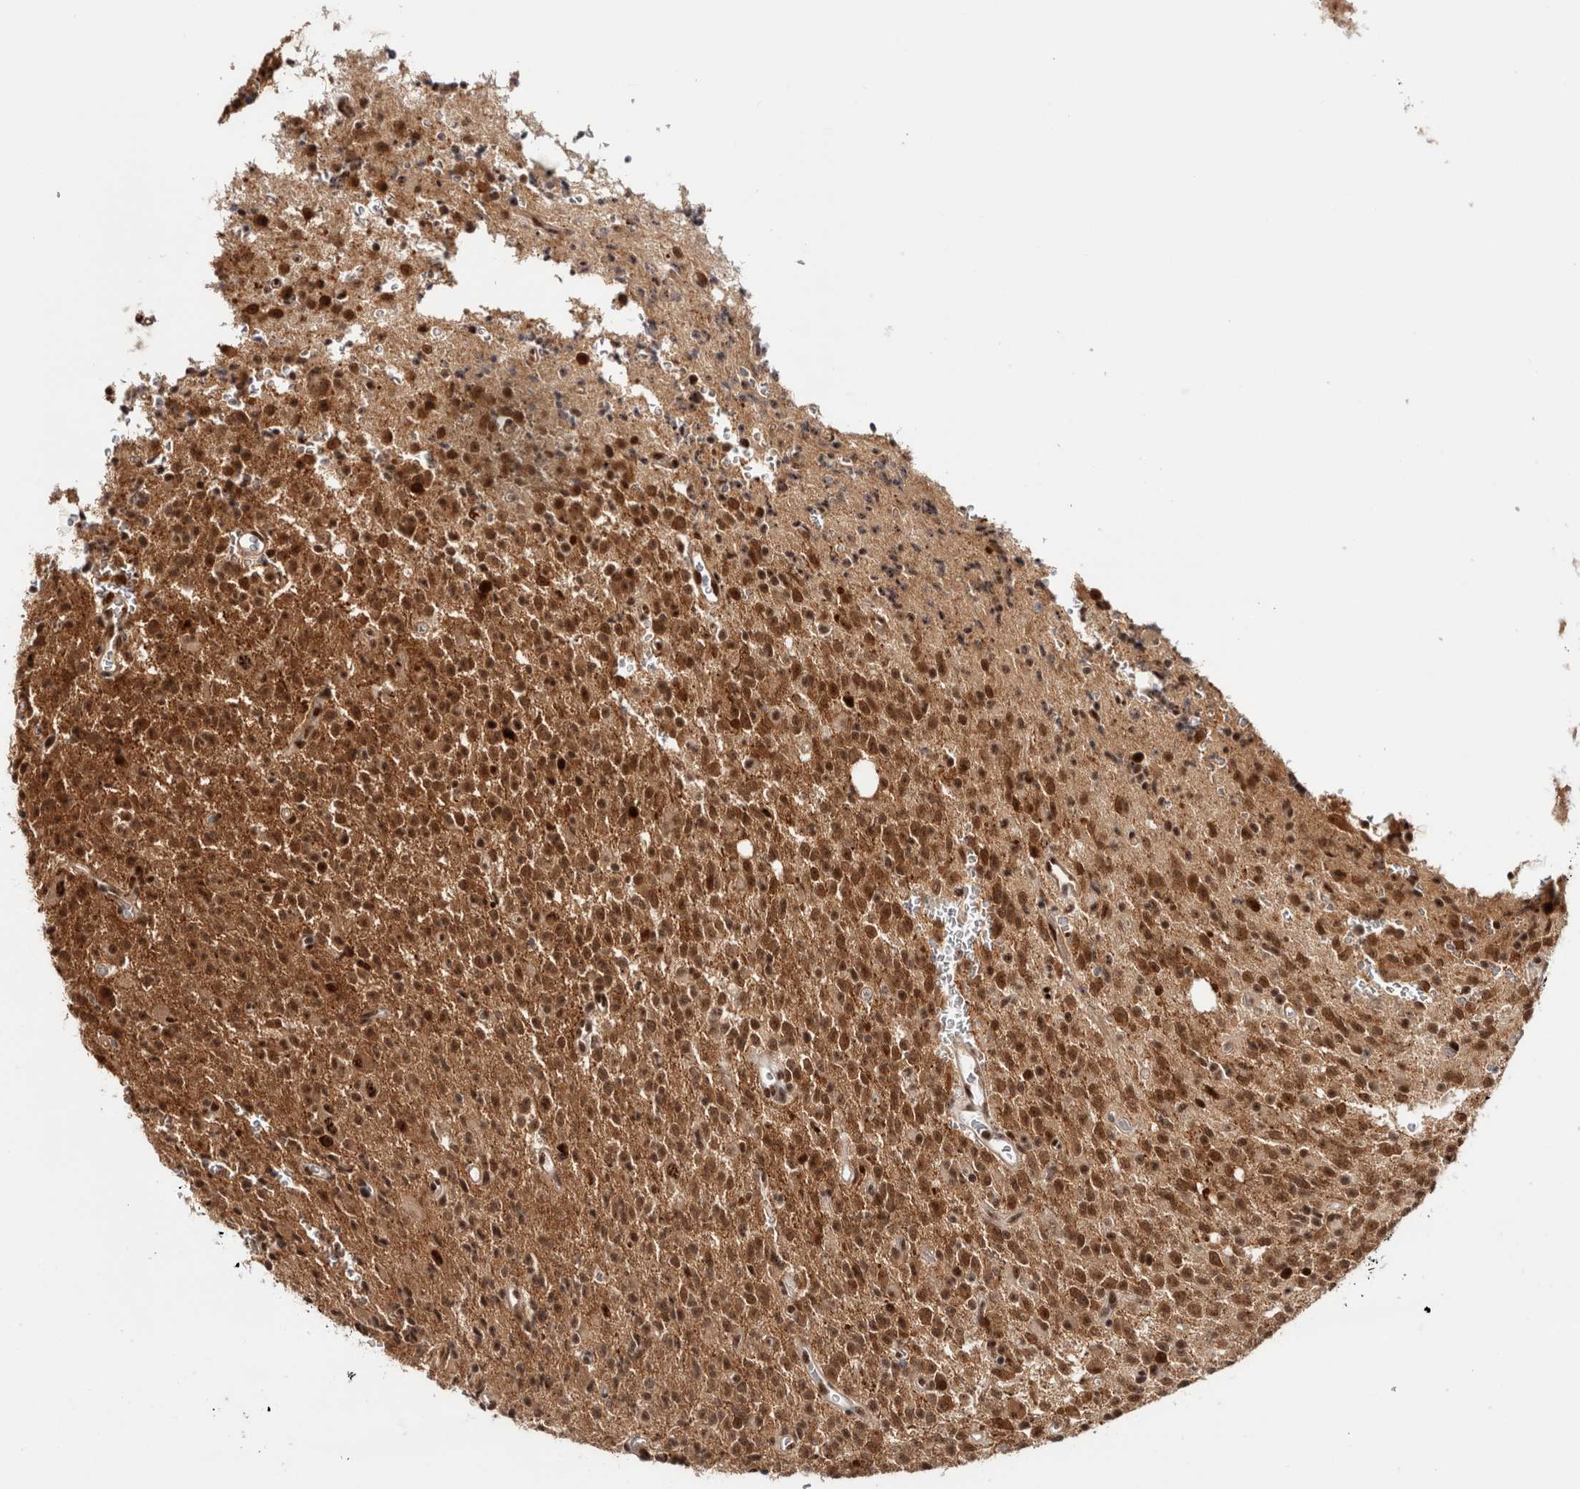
{"staining": {"intensity": "moderate", "quantity": ">75%", "location": "nuclear"}, "tissue": "glioma", "cell_type": "Tumor cells", "image_type": "cancer", "snomed": [{"axis": "morphology", "description": "Glioma, malignant, High grade"}, {"axis": "topography", "description": "Brain"}], "caption": "Immunohistochemical staining of human malignant glioma (high-grade) shows moderate nuclear protein positivity in about >75% of tumor cells.", "gene": "MKNK1", "patient": {"sex": "male", "age": 34}}